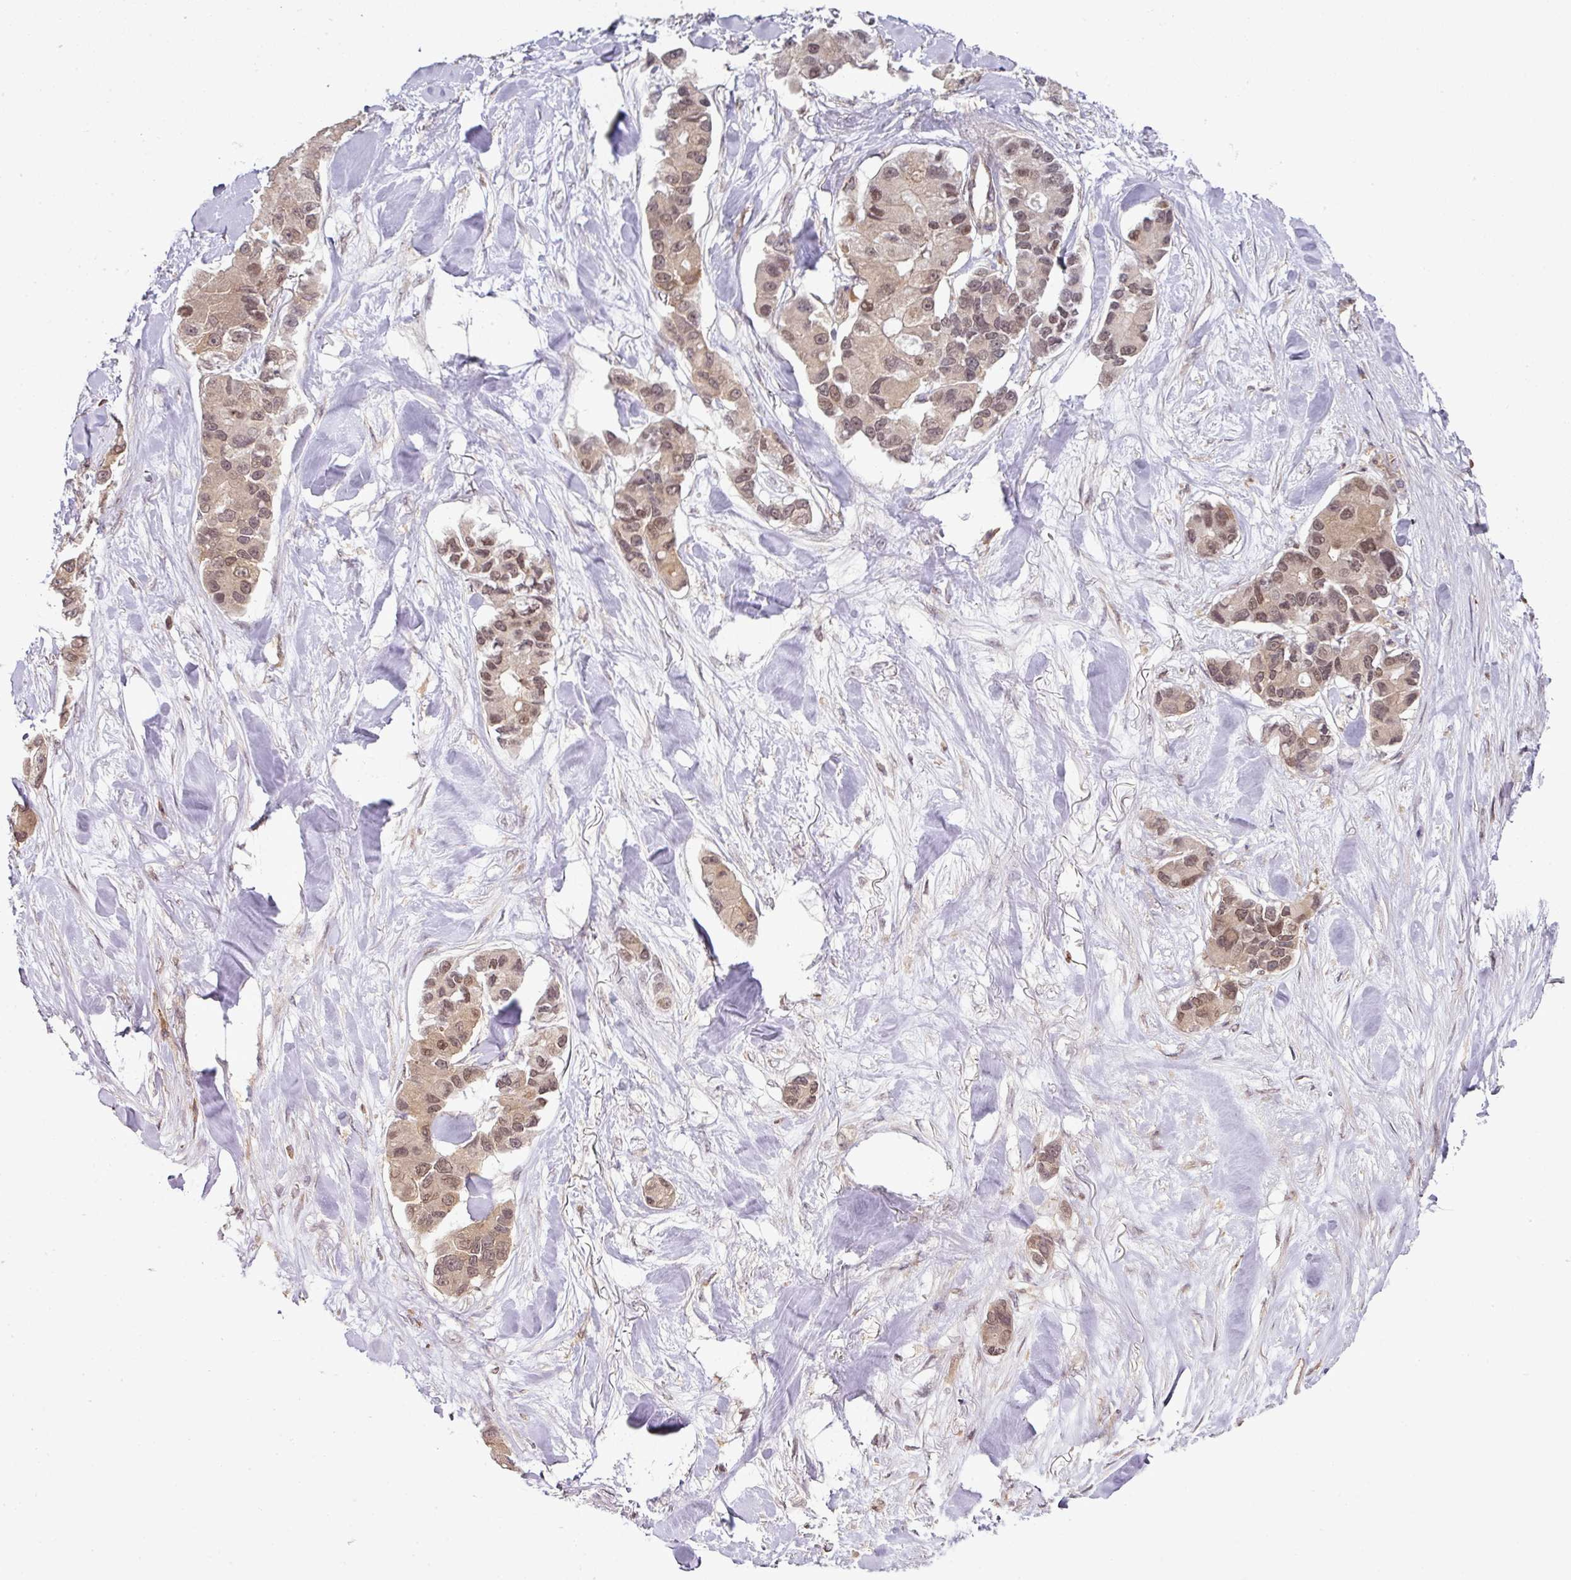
{"staining": {"intensity": "moderate", "quantity": ">75%", "location": "cytoplasmic/membranous,nuclear"}, "tissue": "lung cancer", "cell_type": "Tumor cells", "image_type": "cancer", "snomed": [{"axis": "morphology", "description": "Adenocarcinoma, NOS"}, {"axis": "topography", "description": "Lung"}], "caption": "Brown immunohistochemical staining in human adenocarcinoma (lung) reveals moderate cytoplasmic/membranous and nuclear positivity in approximately >75% of tumor cells.", "gene": "ANKRD18A", "patient": {"sex": "female", "age": 54}}